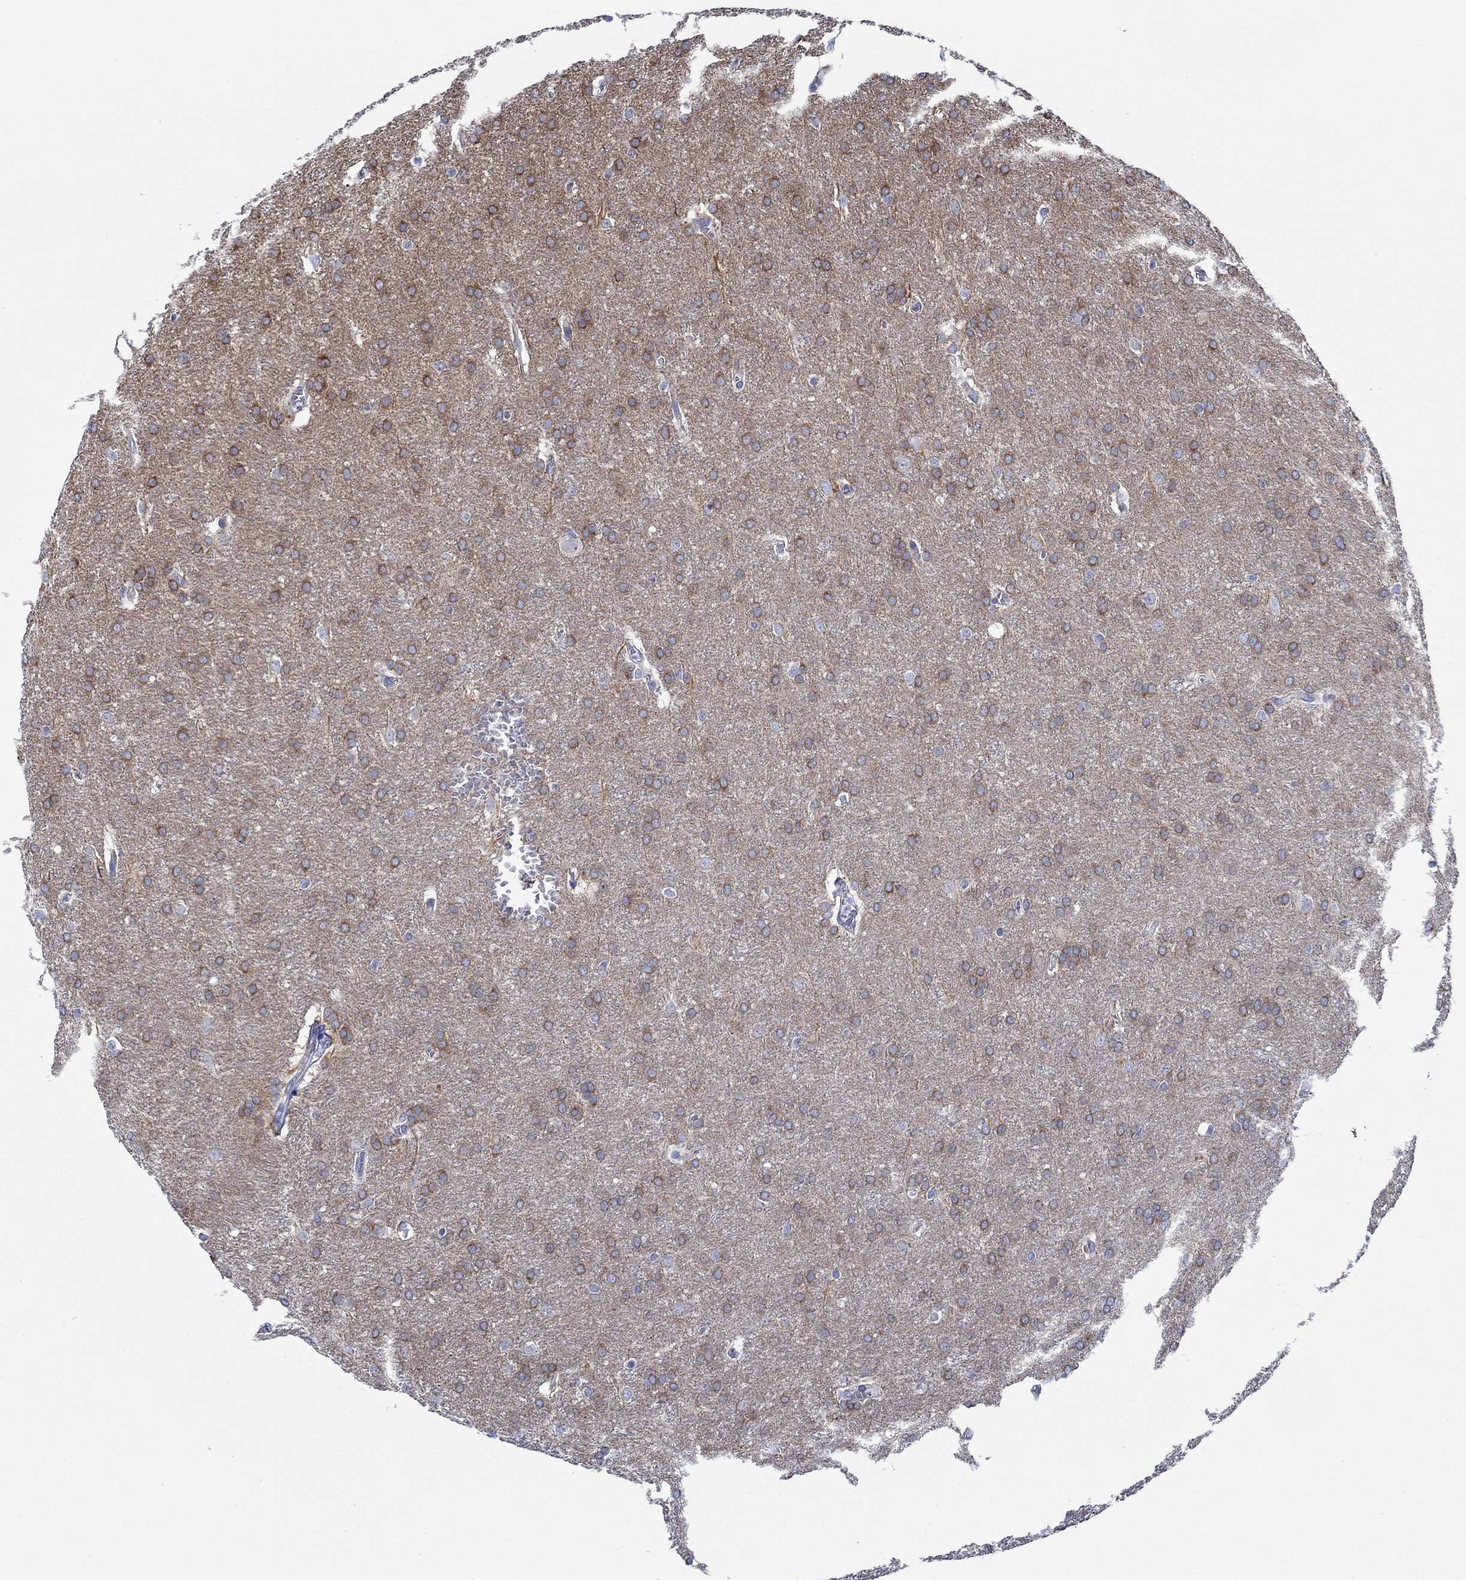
{"staining": {"intensity": "strong", "quantity": "25%-75%", "location": "cytoplasmic/membranous"}, "tissue": "glioma", "cell_type": "Tumor cells", "image_type": "cancer", "snomed": [{"axis": "morphology", "description": "Glioma, malignant, Low grade"}, {"axis": "topography", "description": "Brain"}], "caption": "Human malignant glioma (low-grade) stained for a protein (brown) exhibits strong cytoplasmic/membranous positive expression in approximately 25%-75% of tumor cells.", "gene": "IGFBP6", "patient": {"sex": "female", "age": 32}}